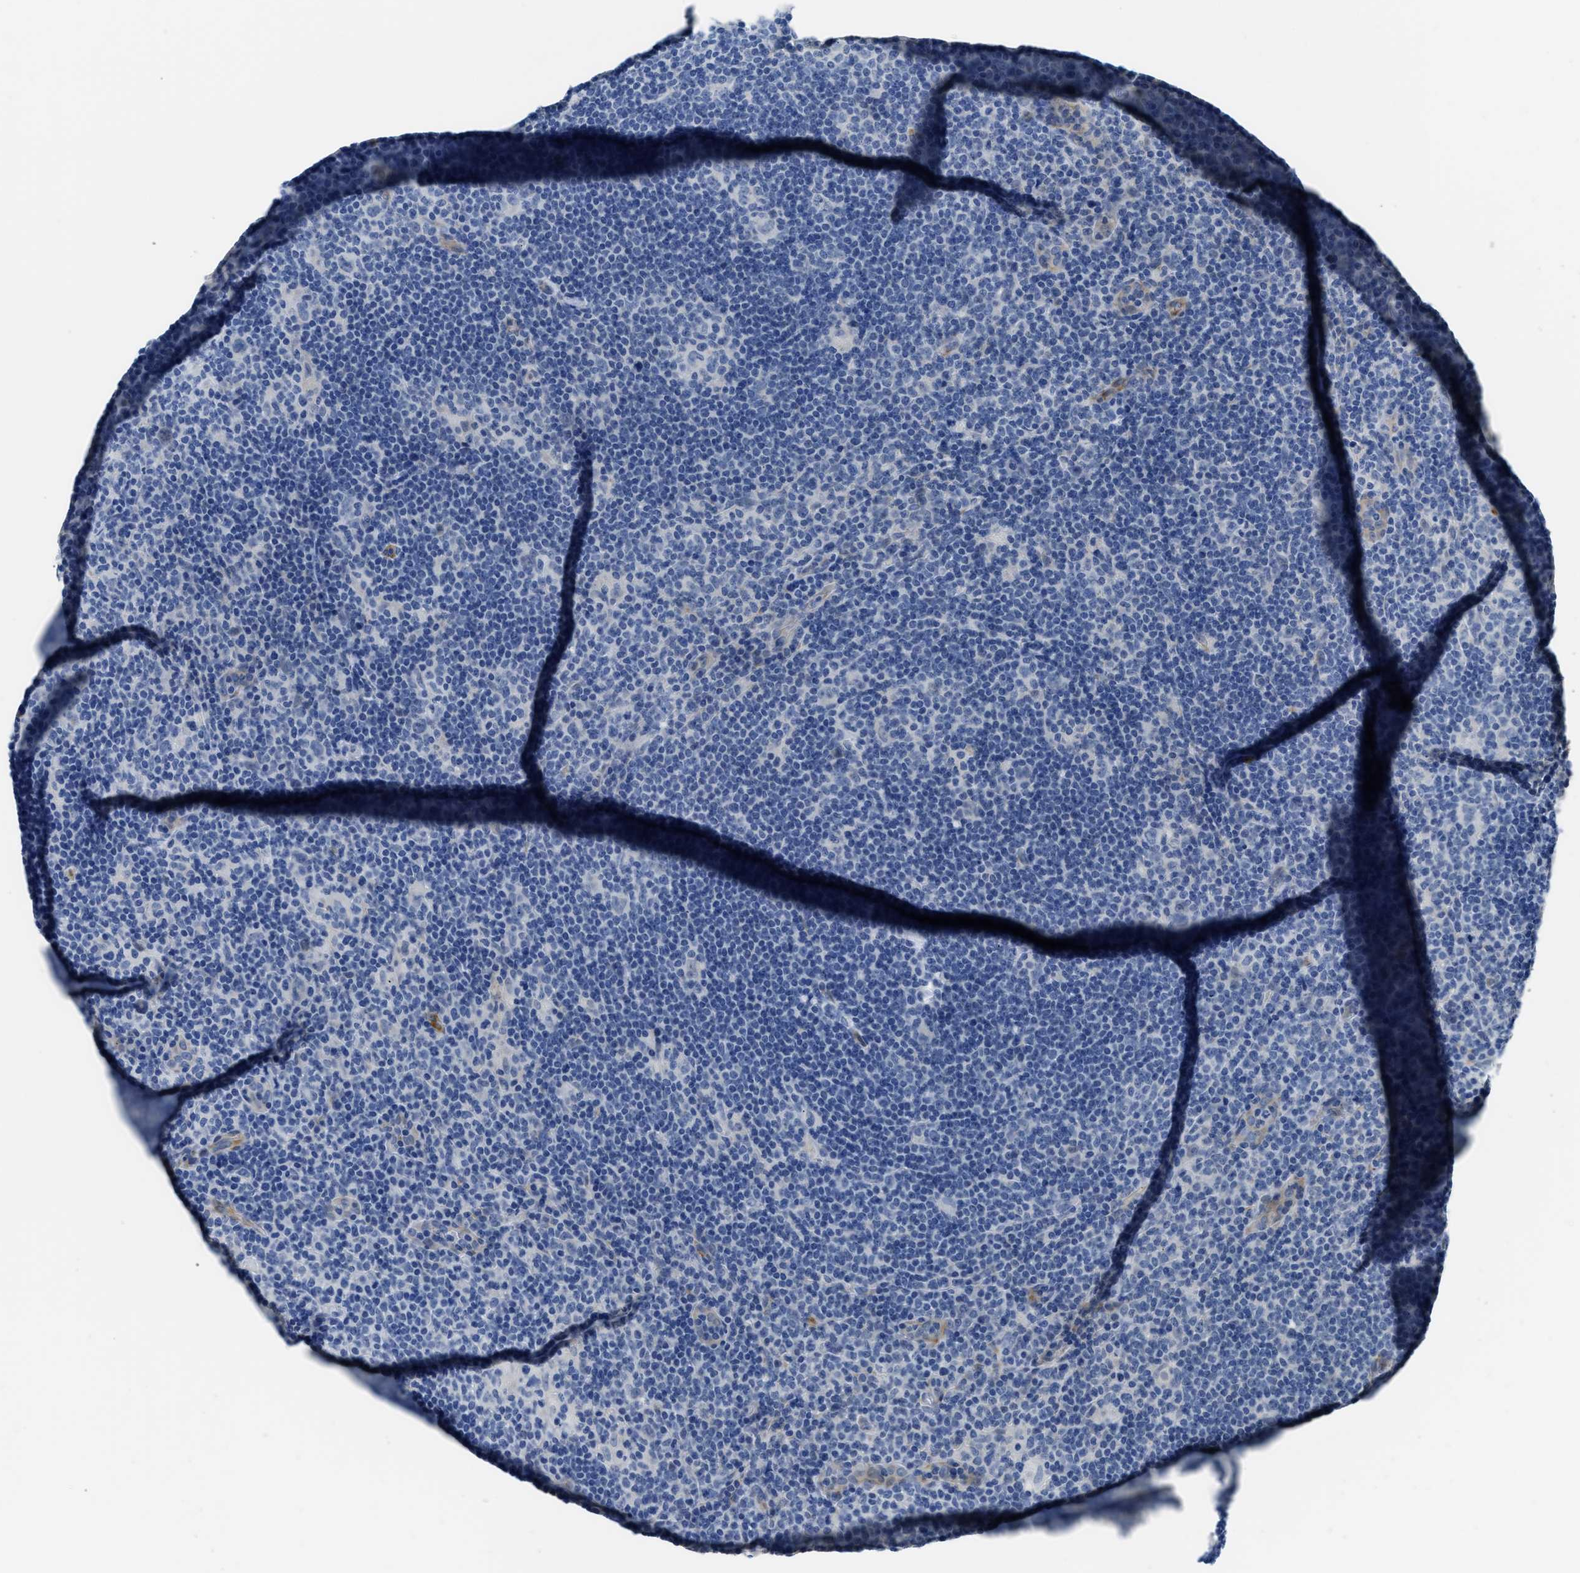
{"staining": {"intensity": "negative", "quantity": "none", "location": "none"}, "tissue": "lymphoma", "cell_type": "Tumor cells", "image_type": "cancer", "snomed": [{"axis": "morphology", "description": "Hodgkin's disease, NOS"}, {"axis": "topography", "description": "Lymph node"}], "caption": "An IHC photomicrograph of lymphoma is shown. There is no staining in tumor cells of lymphoma.", "gene": "ZSWIM5", "patient": {"sex": "female", "age": 57}}